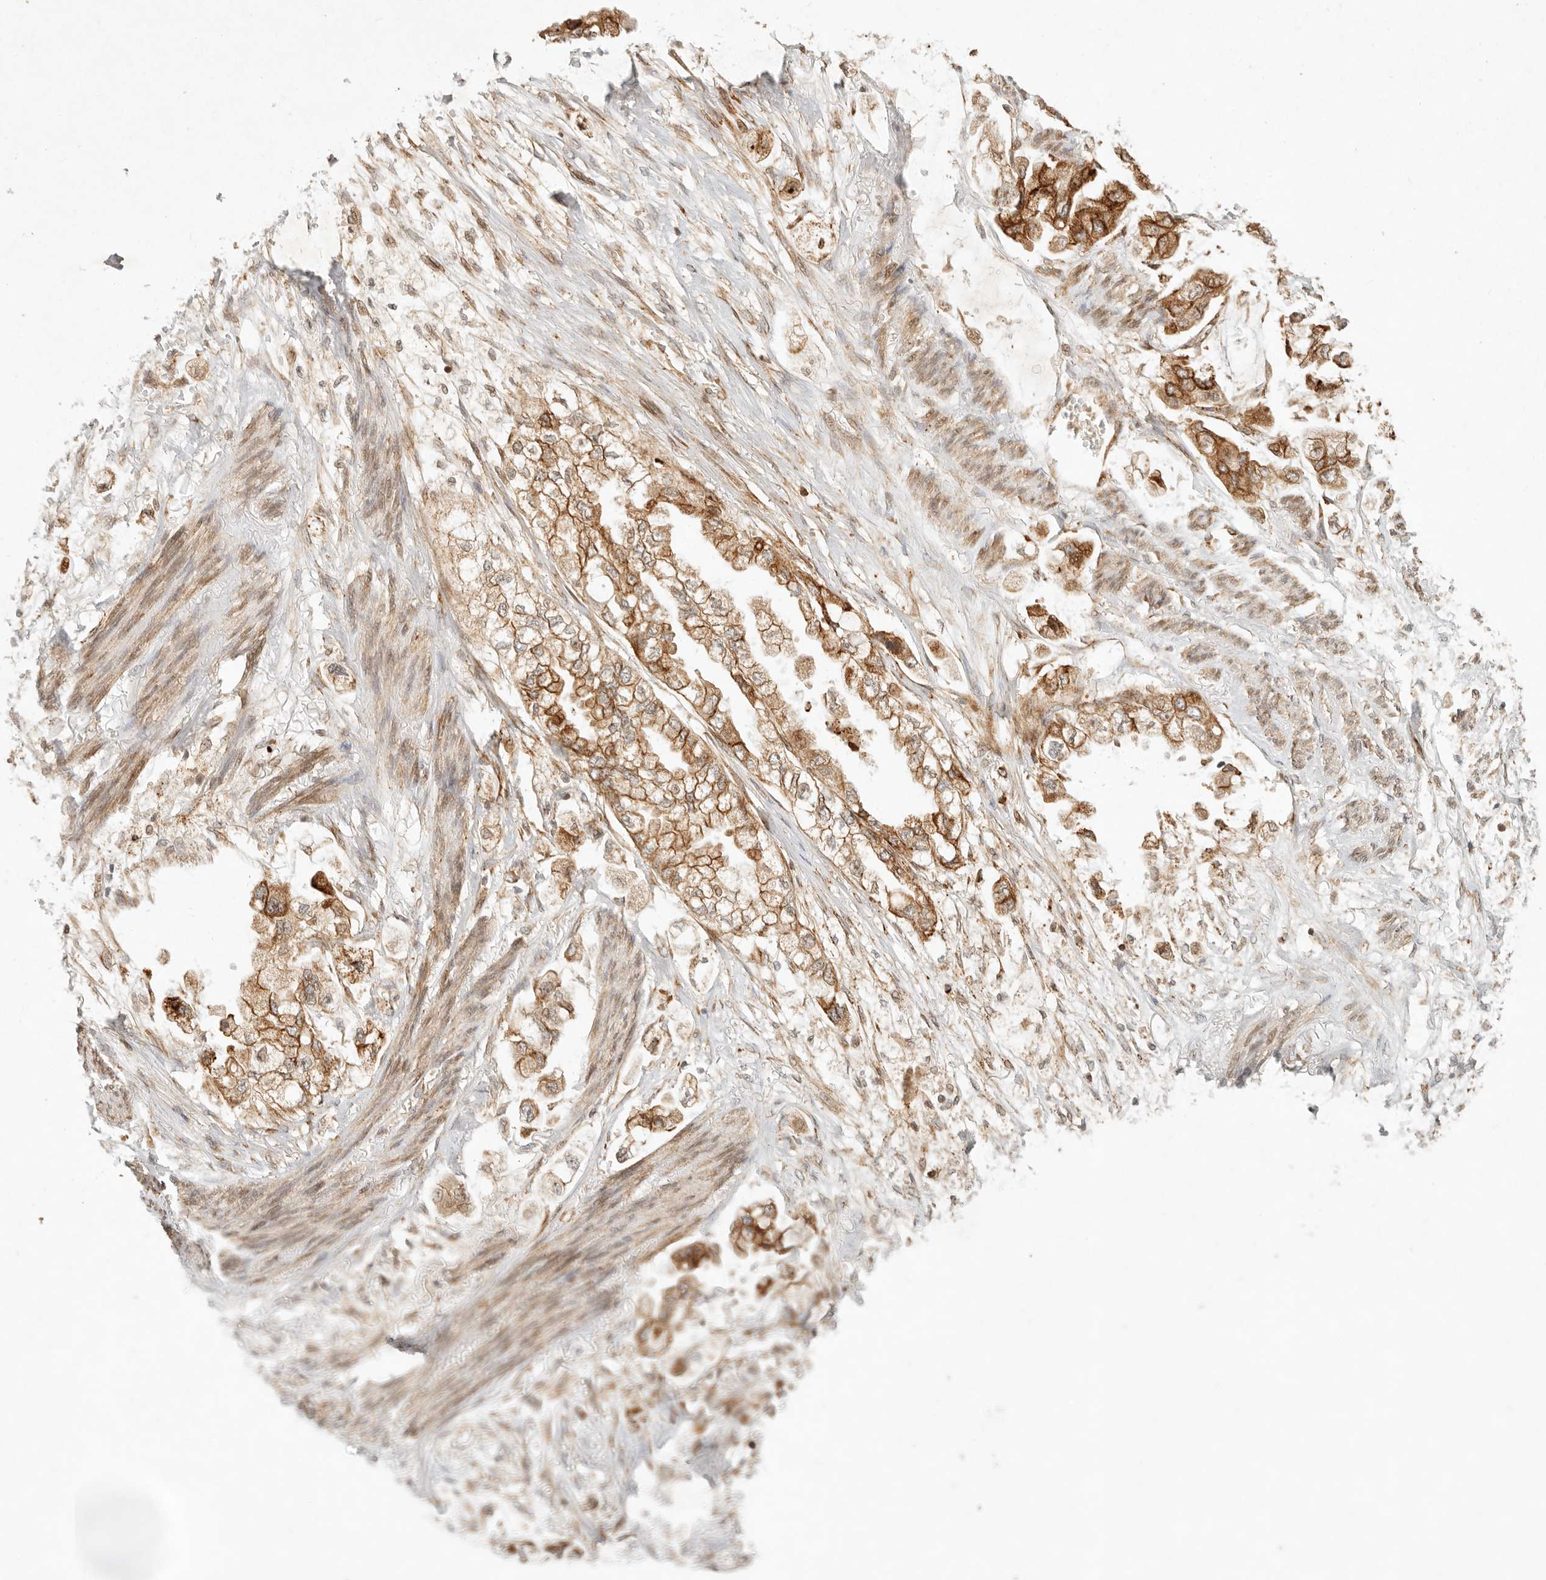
{"staining": {"intensity": "strong", "quantity": ">75%", "location": "cytoplasmic/membranous"}, "tissue": "stomach cancer", "cell_type": "Tumor cells", "image_type": "cancer", "snomed": [{"axis": "morphology", "description": "Adenocarcinoma, NOS"}, {"axis": "topography", "description": "Stomach"}], "caption": "Immunohistochemistry photomicrograph of neoplastic tissue: human stomach cancer stained using immunohistochemistry (IHC) exhibits high levels of strong protein expression localized specifically in the cytoplasmic/membranous of tumor cells, appearing as a cytoplasmic/membranous brown color.", "gene": "KLHL38", "patient": {"sex": "male", "age": 62}}